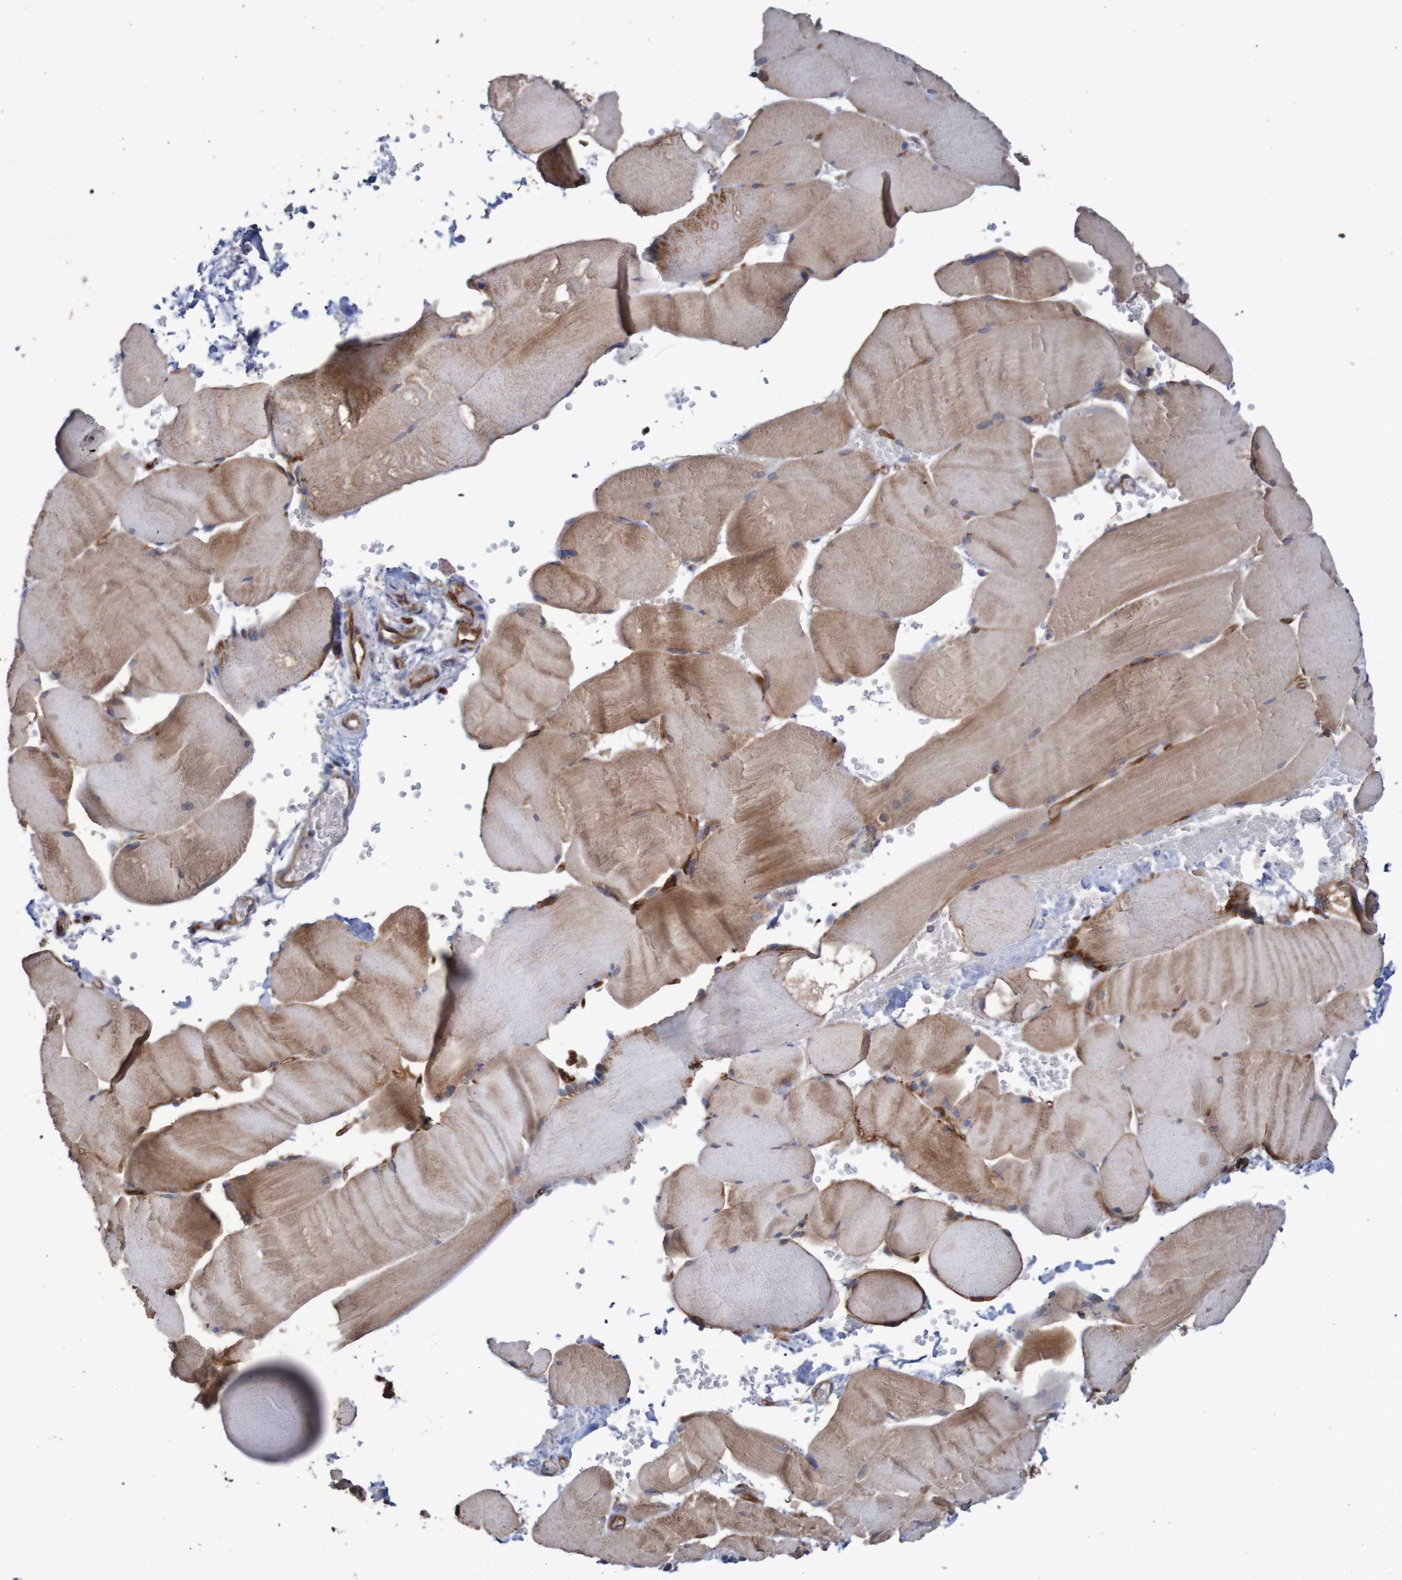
{"staining": {"intensity": "moderate", "quantity": ">75%", "location": "cytoplasmic/membranous"}, "tissue": "skeletal muscle", "cell_type": "Myocytes", "image_type": "normal", "snomed": [{"axis": "morphology", "description": "Normal tissue, NOS"}, {"axis": "topography", "description": "Skin"}, {"axis": "topography", "description": "Skeletal muscle"}], "caption": "An immunohistochemistry image of unremarkable tissue is shown. Protein staining in brown highlights moderate cytoplasmic/membranous positivity in skeletal muscle within myocytes. (DAB (3,3'-diaminobenzidine) = brown stain, brightfield microscopy at high magnification).", "gene": "MMEL1", "patient": {"sex": "male", "age": 83}}